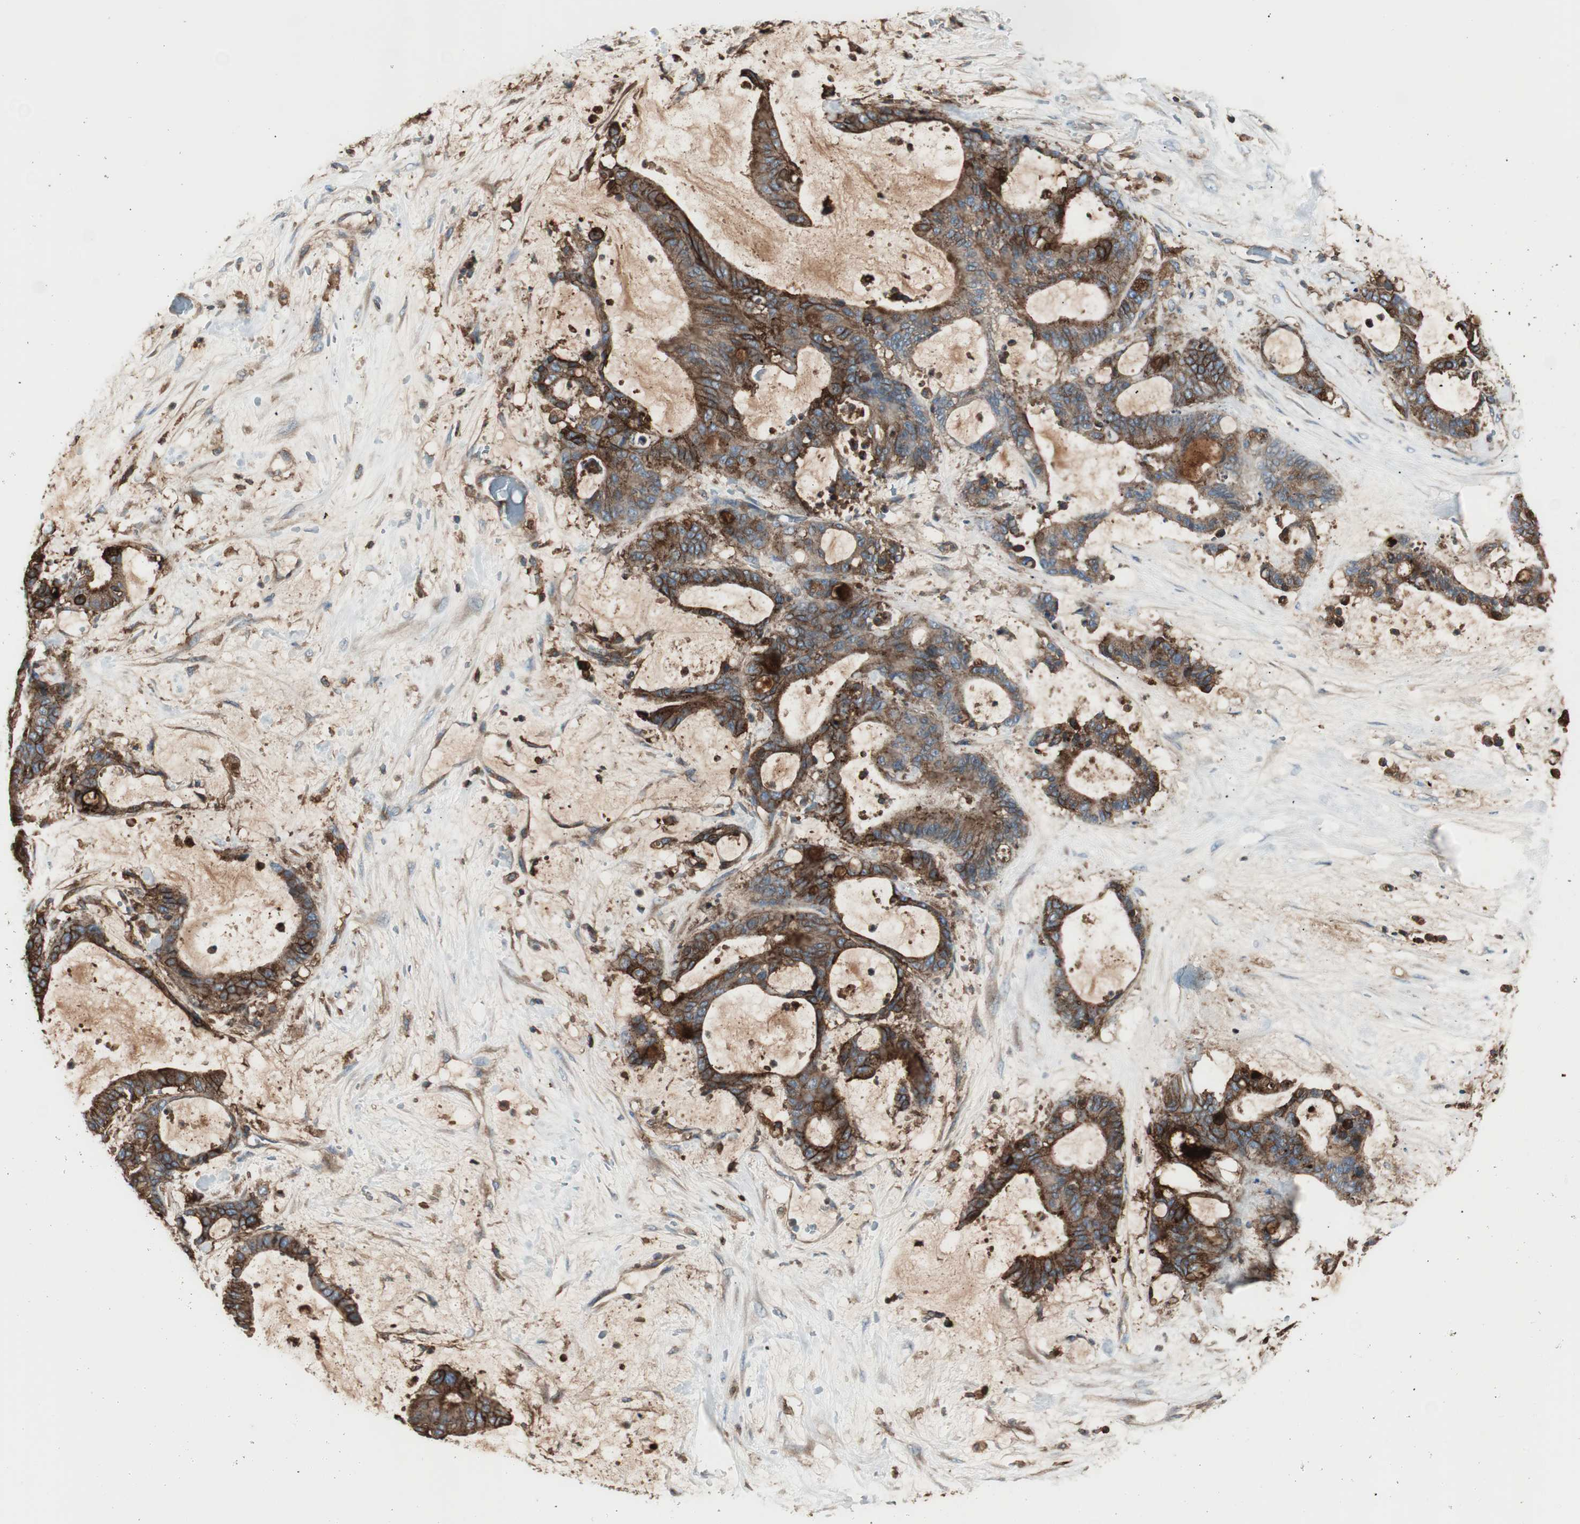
{"staining": {"intensity": "strong", "quantity": ">75%", "location": "cytoplasmic/membranous"}, "tissue": "liver cancer", "cell_type": "Tumor cells", "image_type": "cancer", "snomed": [{"axis": "morphology", "description": "Cholangiocarcinoma"}, {"axis": "topography", "description": "Liver"}], "caption": "Protein expression analysis of human liver cancer reveals strong cytoplasmic/membranous expression in about >75% of tumor cells.", "gene": "B2M", "patient": {"sex": "female", "age": 73}}